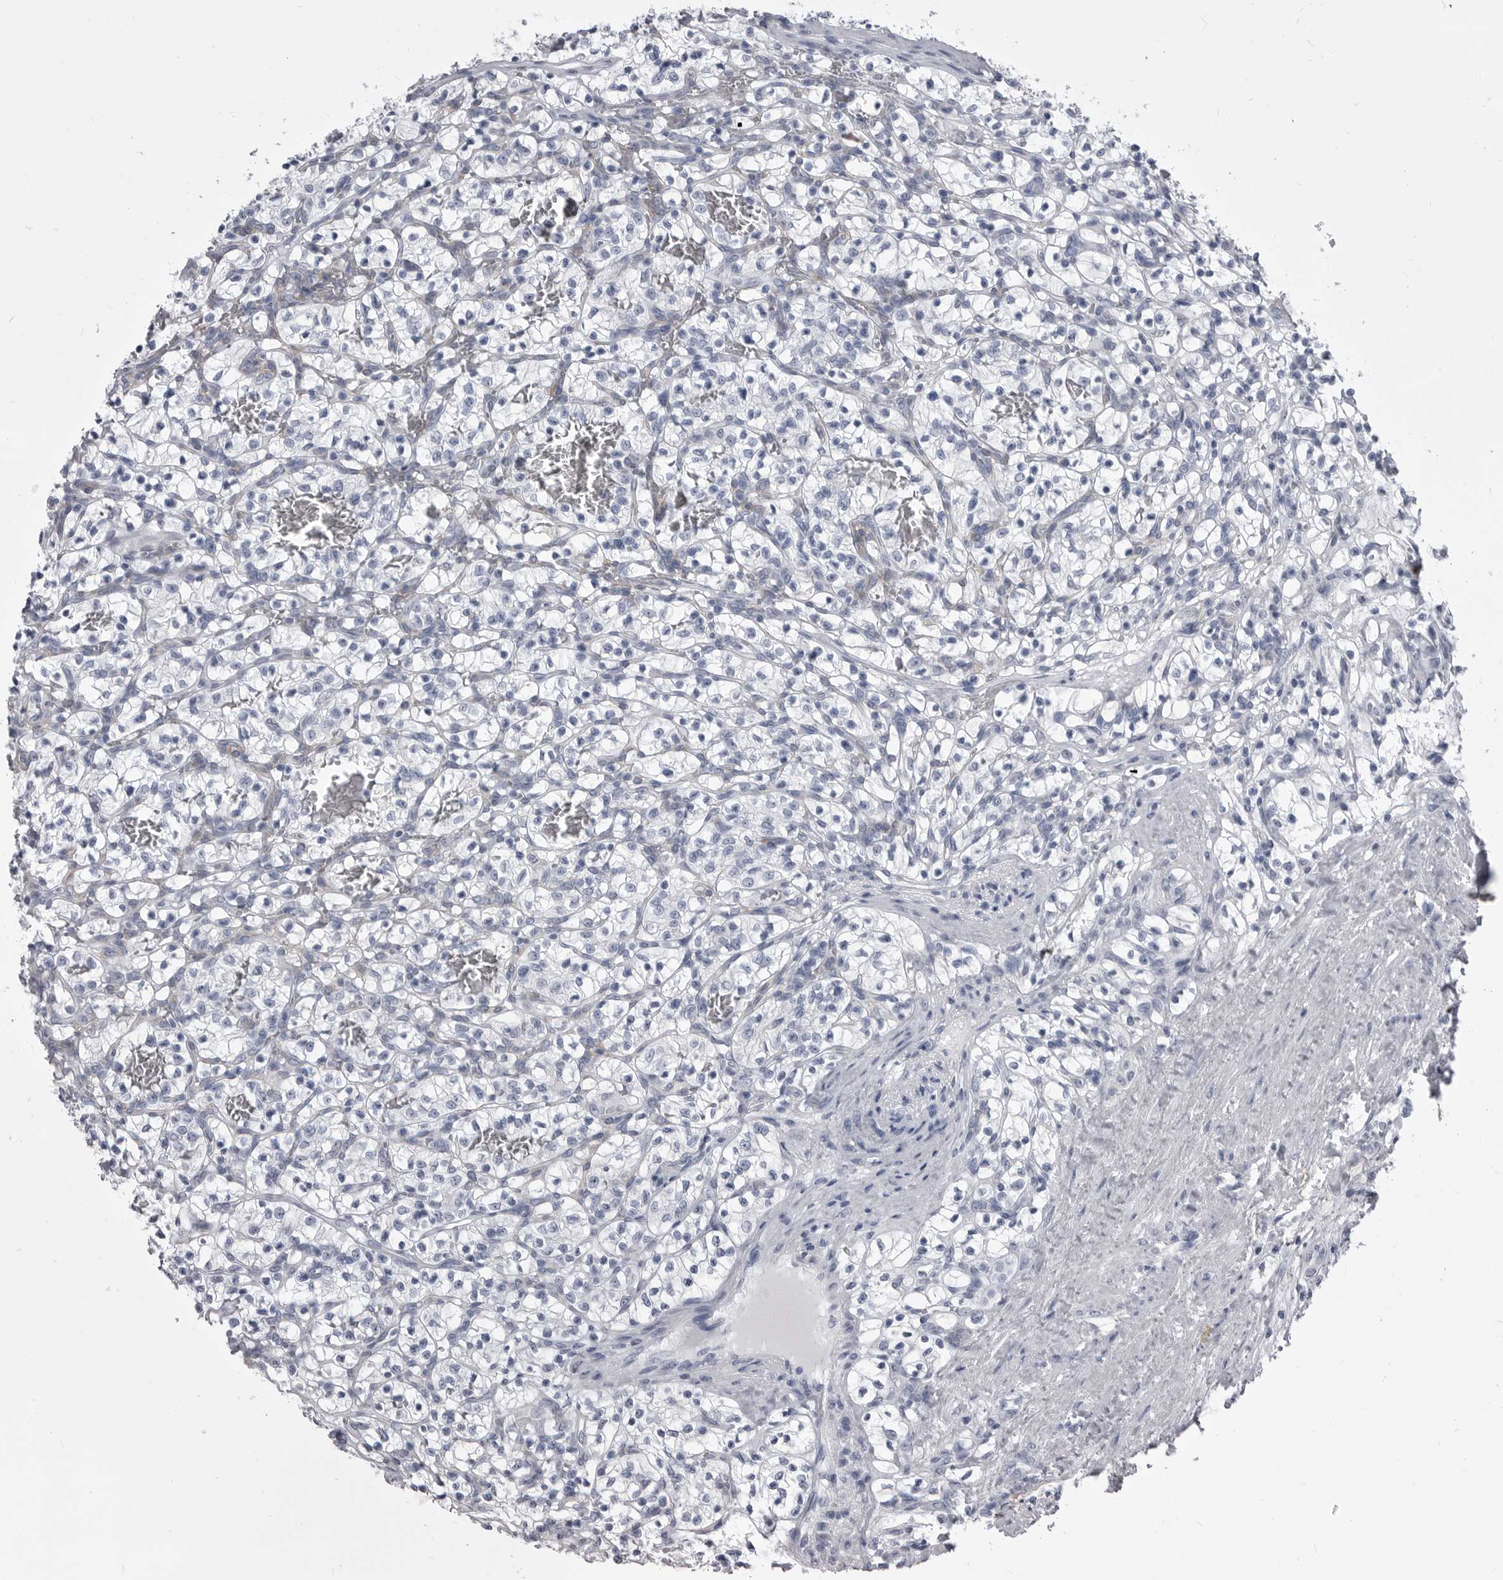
{"staining": {"intensity": "negative", "quantity": "none", "location": "none"}, "tissue": "renal cancer", "cell_type": "Tumor cells", "image_type": "cancer", "snomed": [{"axis": "morphology", "description": "Adenocarcinoma, NOS"}, {"axis": "topography", "description": "Kidney"}], "caption": "Photomicrograph shows no significant protein positivity in tumor cells of renal cancer (adenocarcinoma).", "gene": "ANK2", "patient": {"sex": "female", "age": 57}}